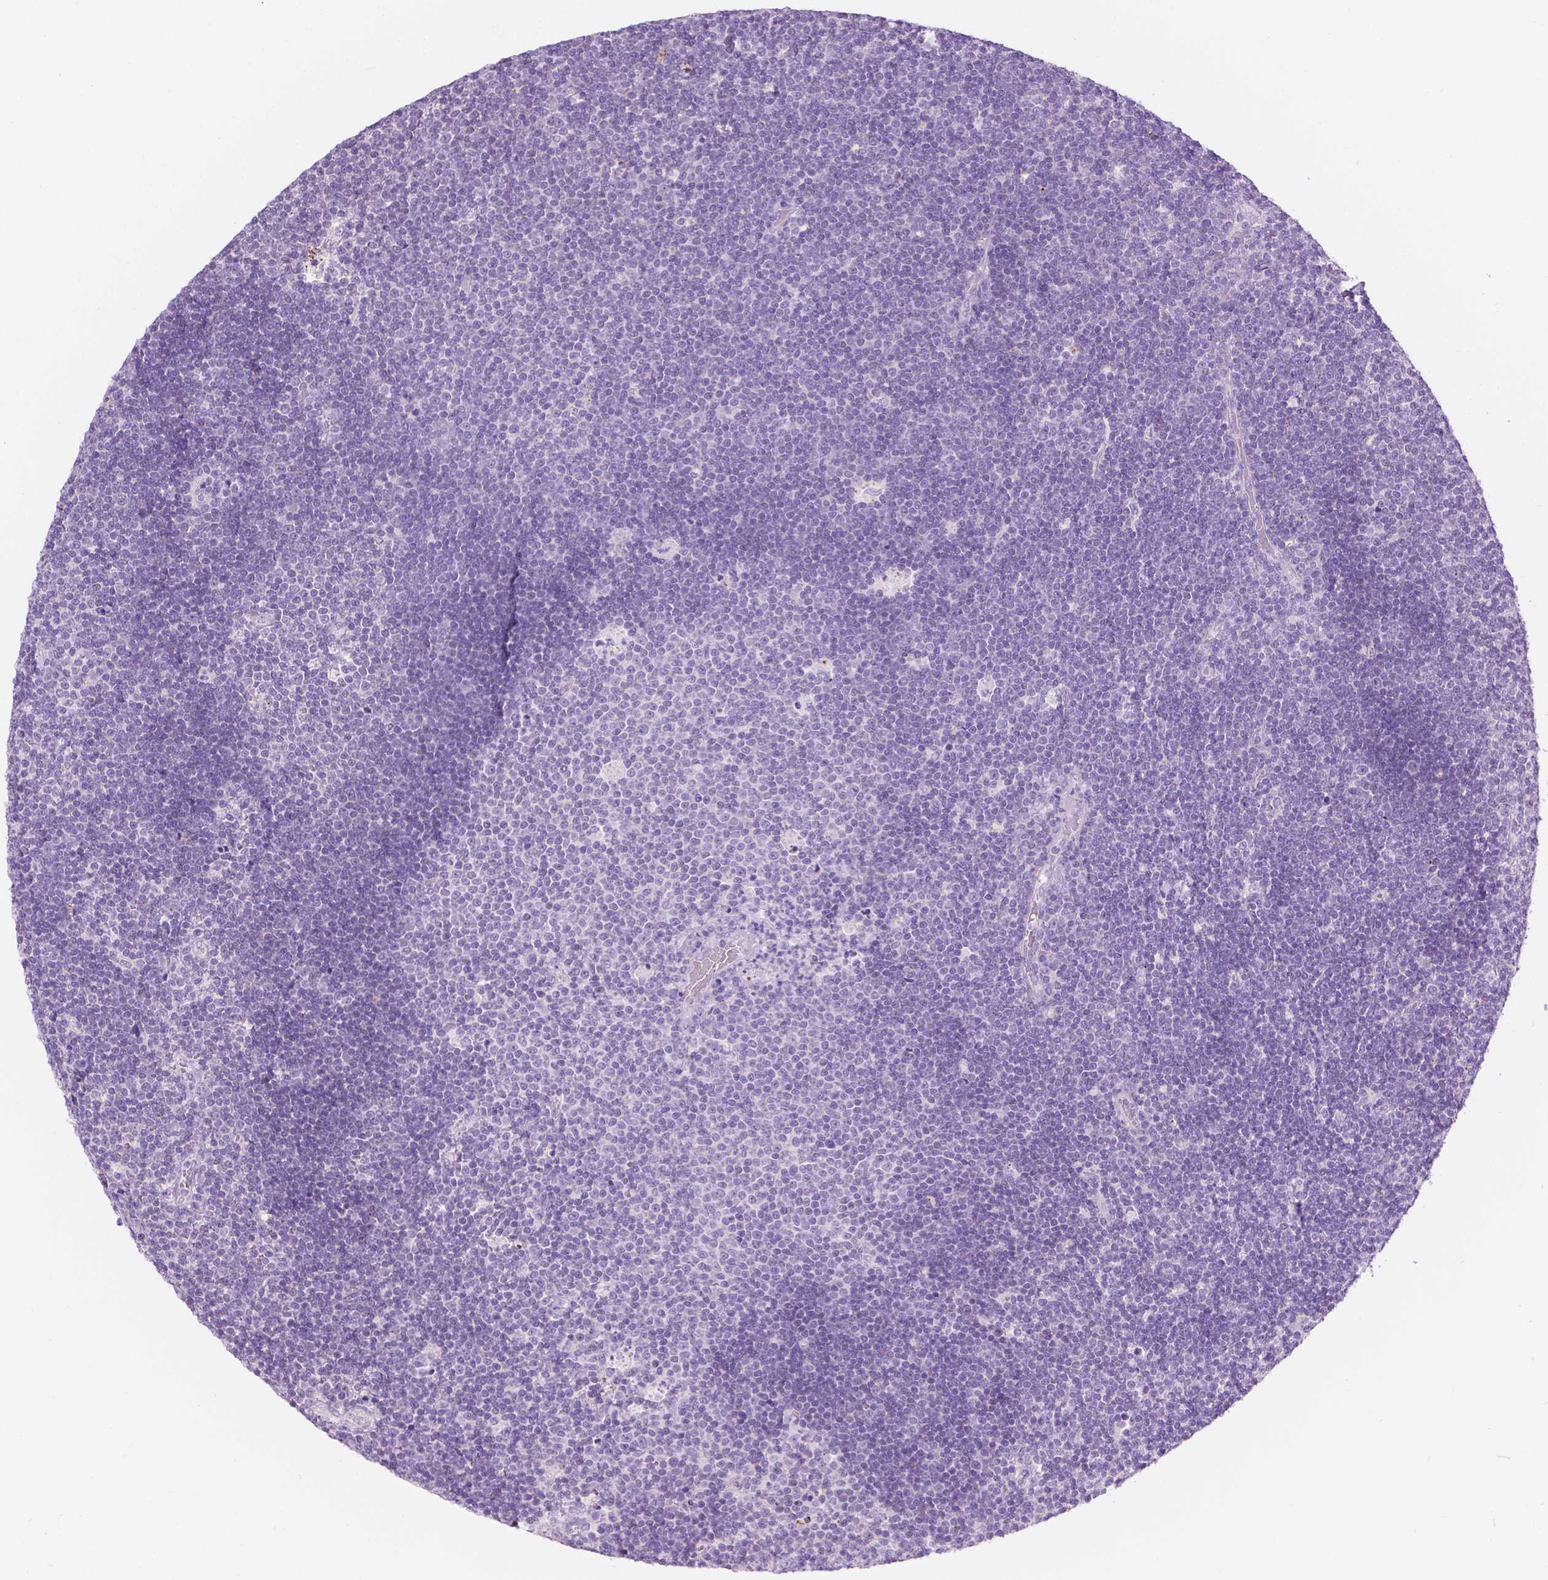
{"staining": {"intensity": "negative", "quantity": "none", "location": "none"}, "tissue": "lymphoma", "cell_type": "Tumor cells", "image_type": "cancer", "snomed": [{"axis": "morphology", "description": "Malignant lymphoma, non-Hodgkin's type, Low grade"}, {"axis": "topography", "description": "Brain"}], "caption": "Low-grade malignant lymphoma, non-Hodgkin's type was stained to show a protein in brown. There is no significant staining in tumor cells.", "gene": "NOS1AP", "patient": {"sex": "female", "age": 66}}